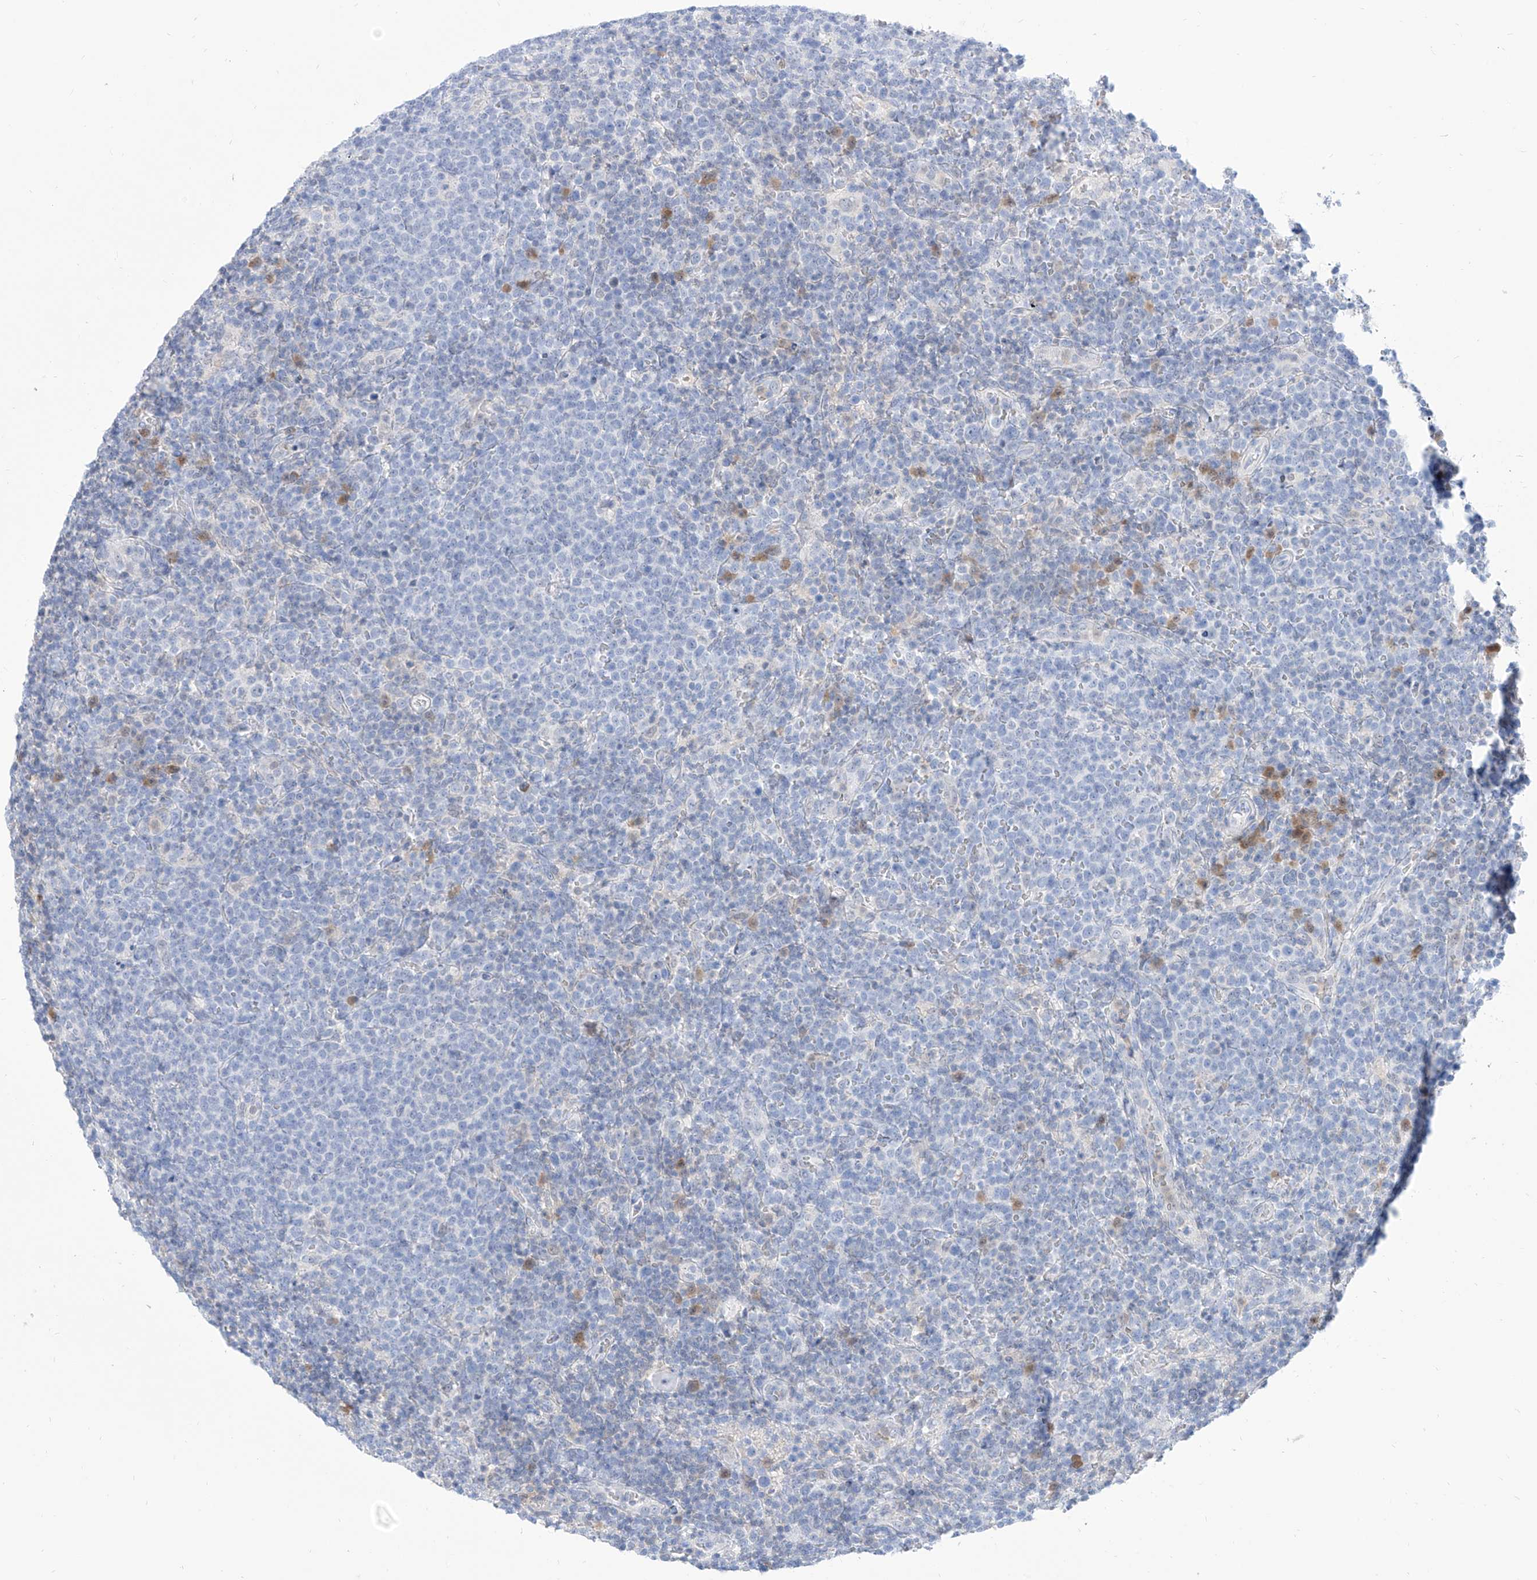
{"staining": {"intensity": "negative", "quantity": "none", "location": "none"}, "tissue": "lymphoma", "cell_type": "Tumor cells", "image_type": "cancer", "snomed": [{"axis": "morphology", "description": "Malignant lymphoma, non-Hodgkin's type, High grade"}, {"axis": "topography", "description": "Lymph node"}], "caption": "High-grade malignant lymphoma, non-Hodgkin's type stained for a protein using IHC reveals no positivity tumor cells.", "gene": "PDXK", "patient": {"sex": "male", "age": 61}}